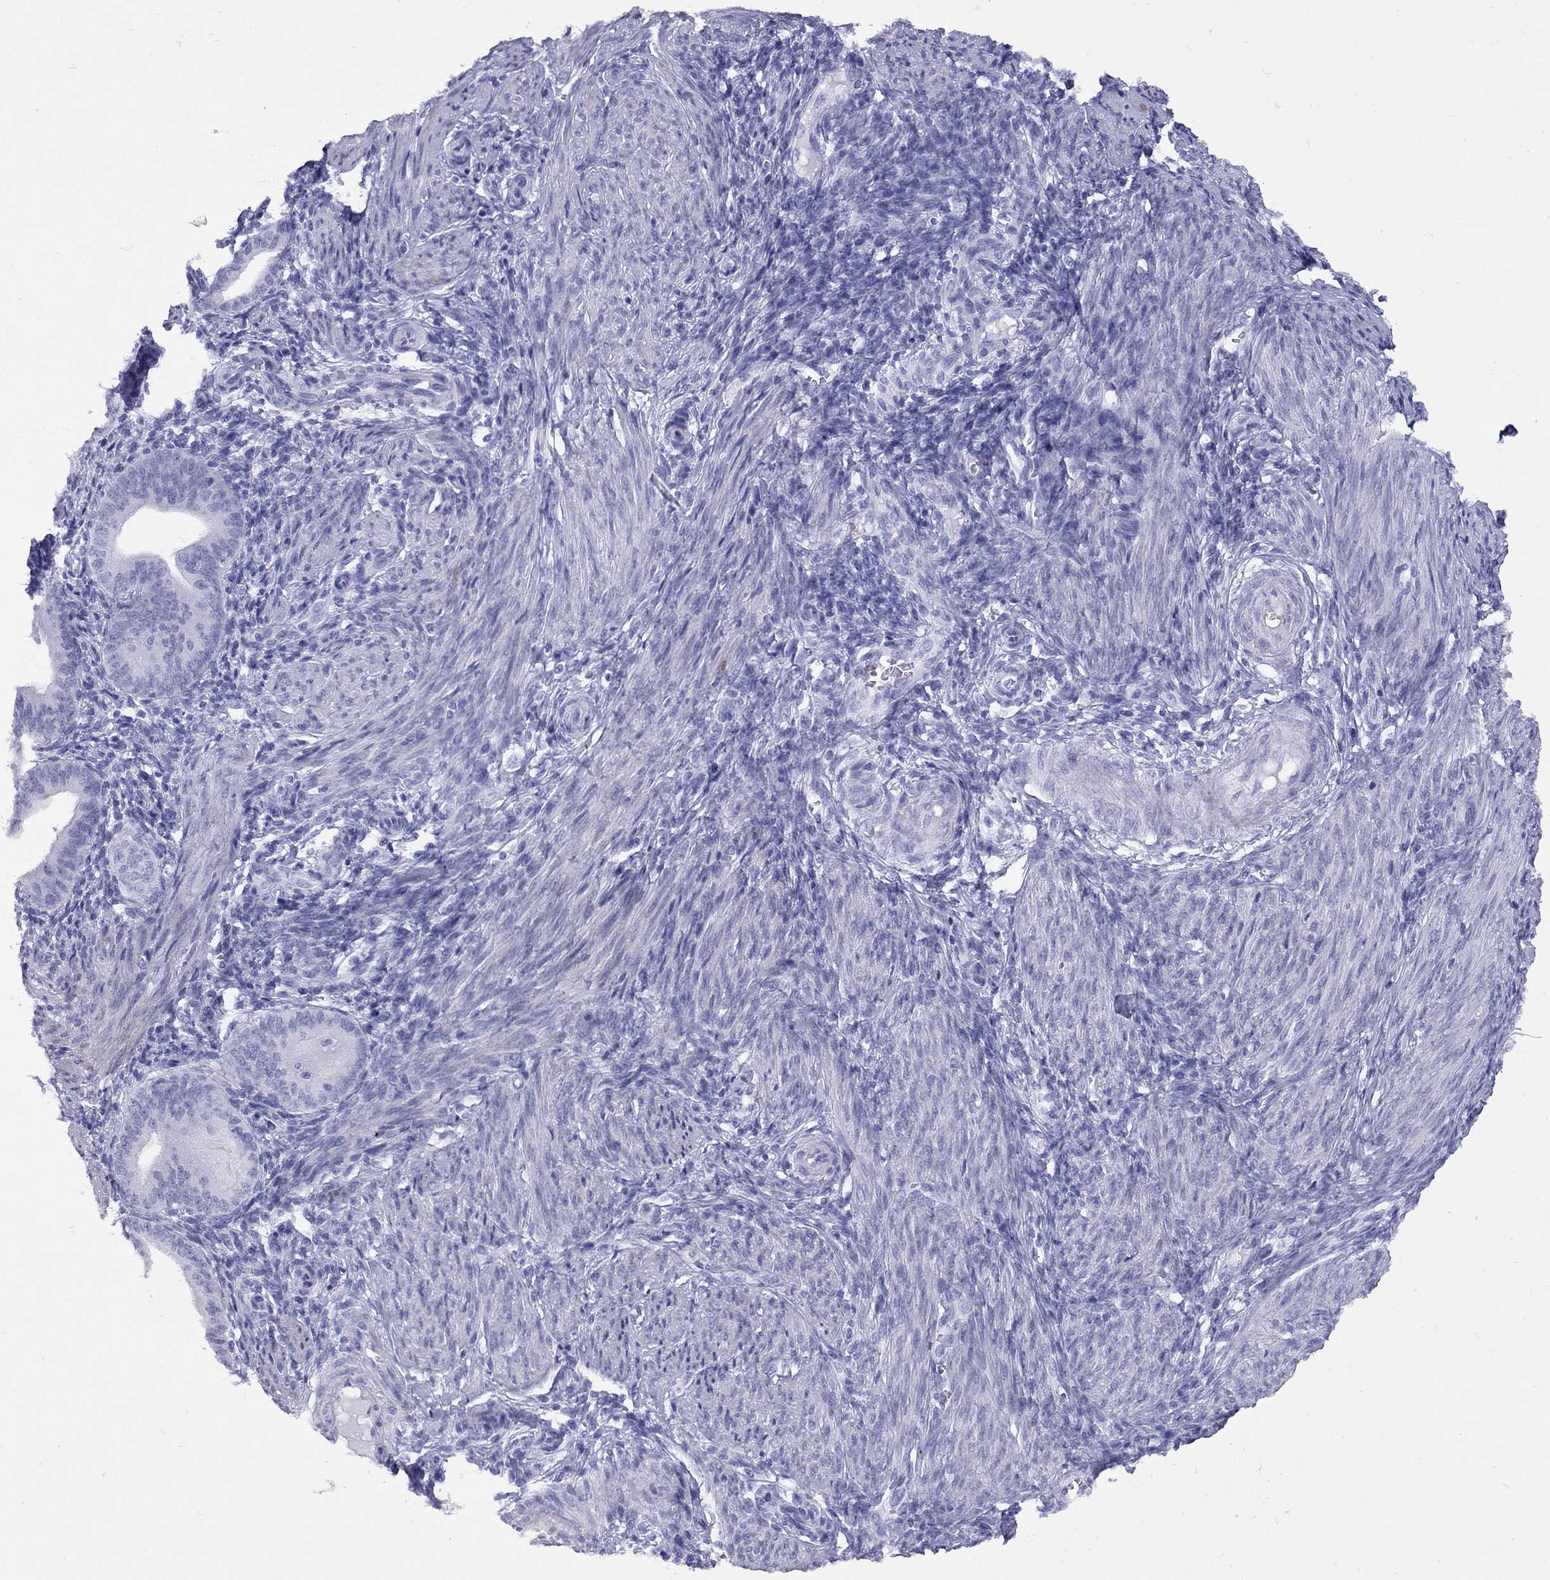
{"staining": {"intensity": "negative", "quantity": "none", "location": "none"}, "tissue": "endometrium", "cell_type": "Cells in endometrial stroma", "image_type": "normal", "snomed": [{"axis": "morphology", "description": "Normal tissue, NOS"}, {"axis": "topography", "description": "Endometrium"}], "caption": "Immunohistochemistry (IHC) photomicrograph of benign human endometrium stained for a protein (brown), which displays no positivity in cells in endometrial stroma.", "gene": "GRIA2", "patient": {"sex": "female", "age": 42}}